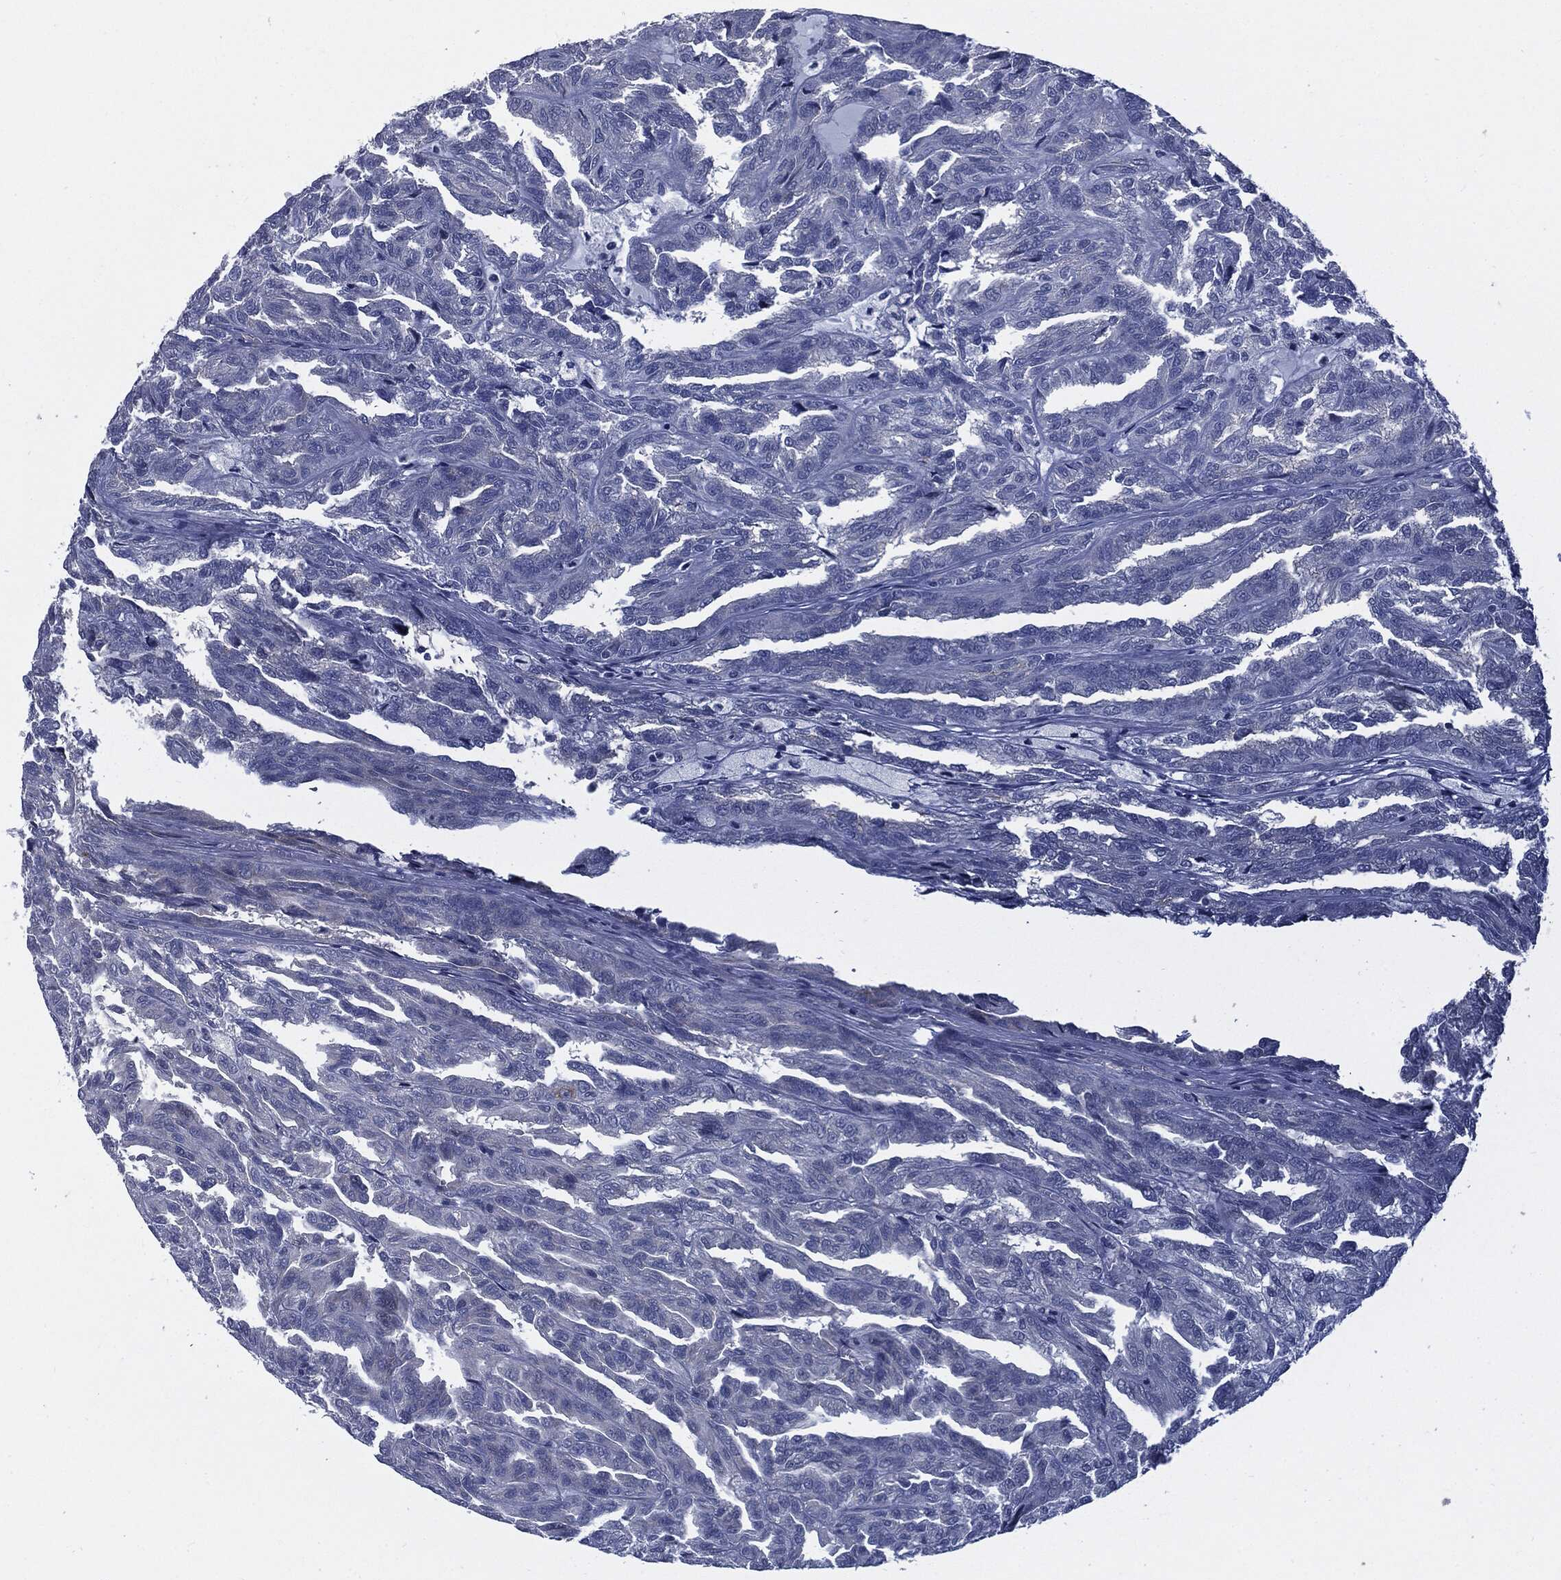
{"staining": {"intensity": "negative", "quantity": "none", "location": "none"}, "tissue": "renal cancer", "cell_type": "Tumor cells", "image_type": "cancer", "snomed": [{"axis": "morphology", "description": "Adenocarcinoma, NOS"}, {"axis": "topography", "description": "Kidney"}], "caption": "Renal adenocarcinoma was stained to show a protein in brown. There is no significant positivity in tumor cells.", "gene": "KRT5", "patient": {"sex": "male", "age": 79}}